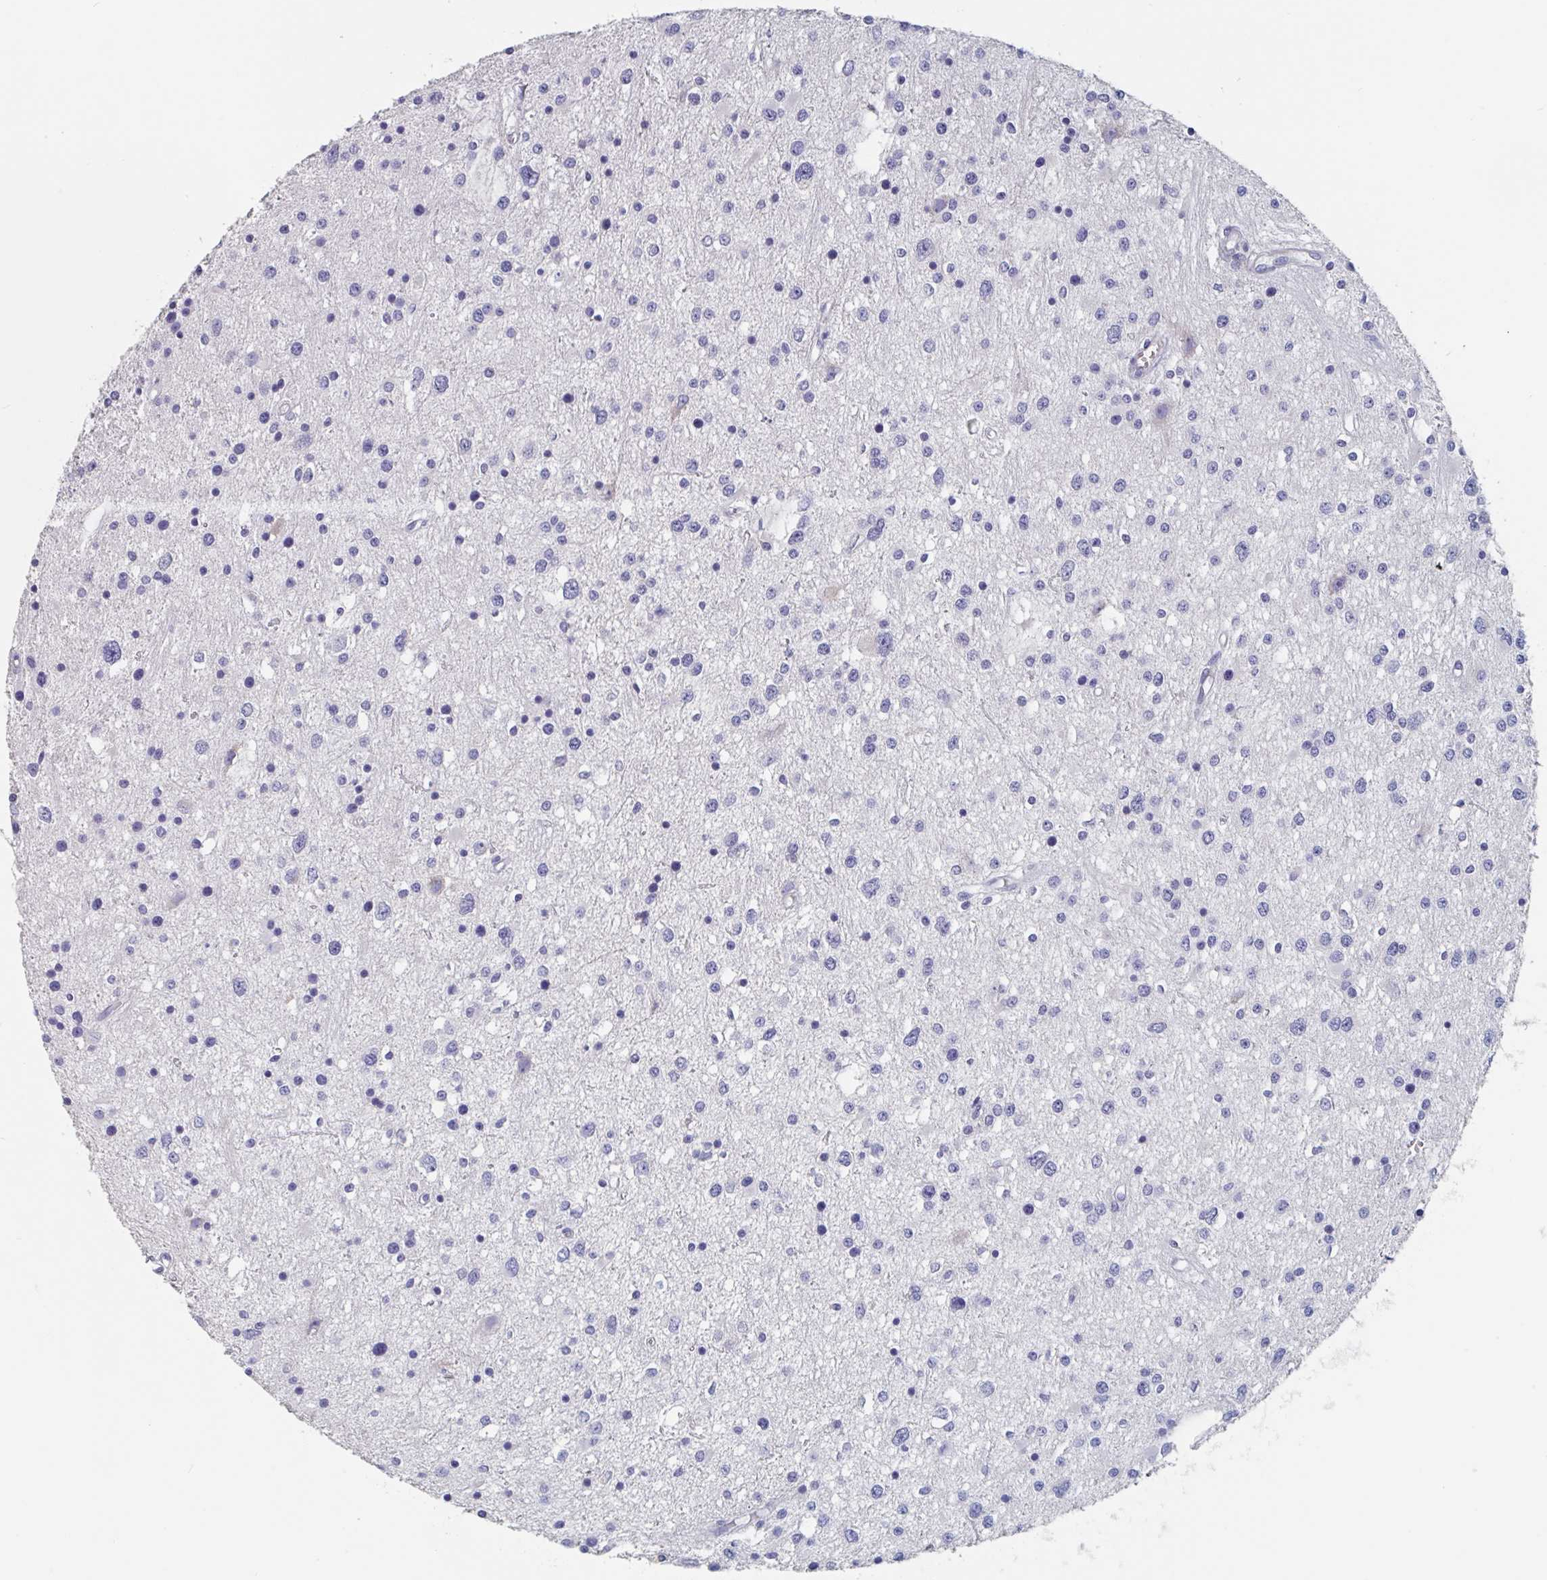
{"staining": {"intensity": "negative", "quantity": "none", "location": "none"}, "tissue": "glioma", "cell_type": "Tumor cells", "image_type": "cancer", "snomed": [{"axis": "morphology", "description": "Glioma, malignant, High grade"}, {"axis": "topography", "description": "Brain"}], "caption": "Tumor cells are negative for protein expression in human glioma.", "gene": "ABHD16A", "patient": {"sex": "male", "age": 54}}